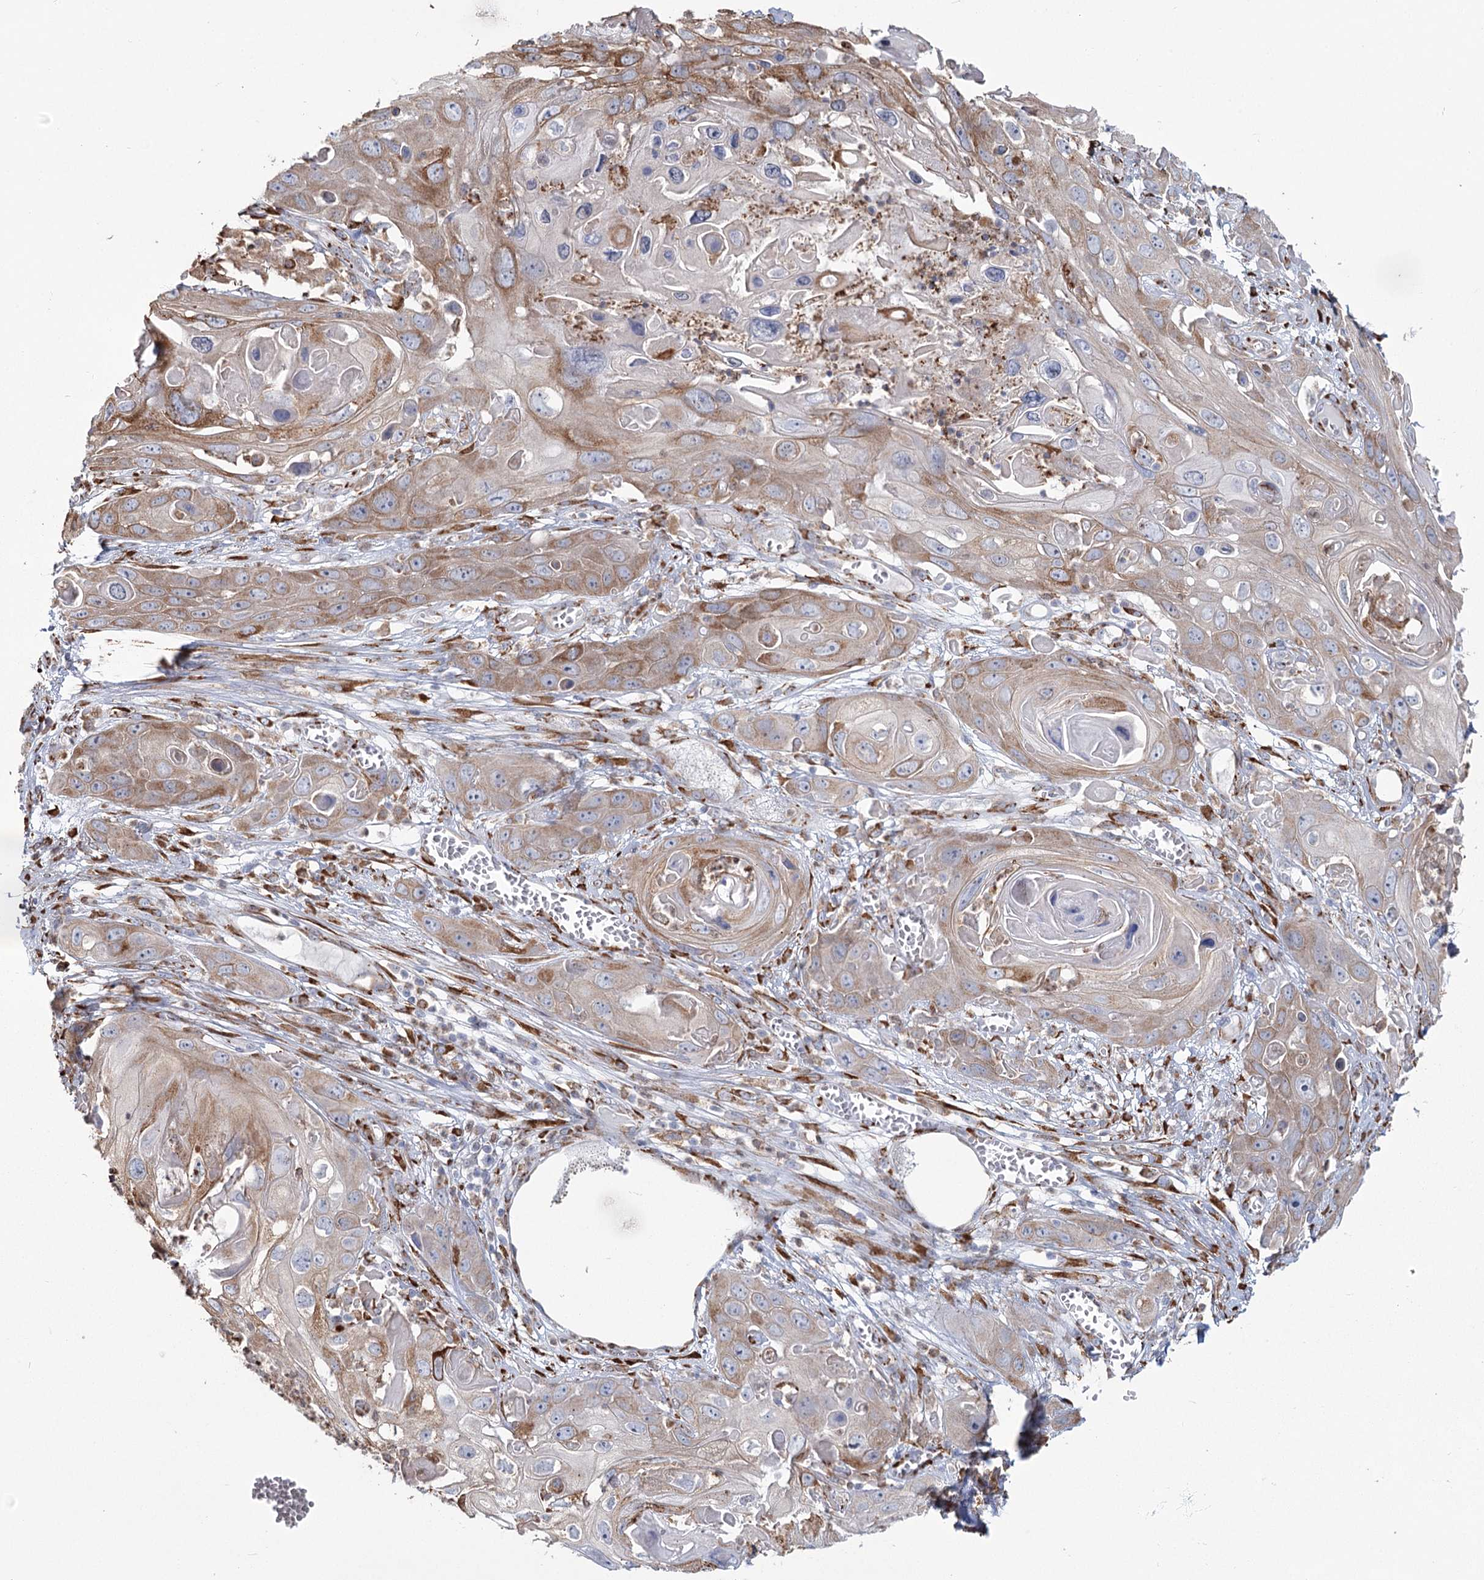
{"staining": {"intensity": "moderate", "quantity": "<25%", "location": "cytoplasmic/membranous"}, "tissue": "skin cancer", "cell_type": "Tumor cells", "image_type": "cancer", "snomed": [{"axis": "morphology", "description": "Squamous cell carcinoma, NOS"}, {"axis": "topography", "description": "Skin"}], "caption": "Protein analysis of skin cancer tissue demonstrates moderate cytoplasmic/membranous staining in approximately <25% of tumor cells. (DAB = brown stain, brightfield microscopy at high magnification).", "gene": "ZCCHC9", "patient": {"sex": "male", "age": 55}}